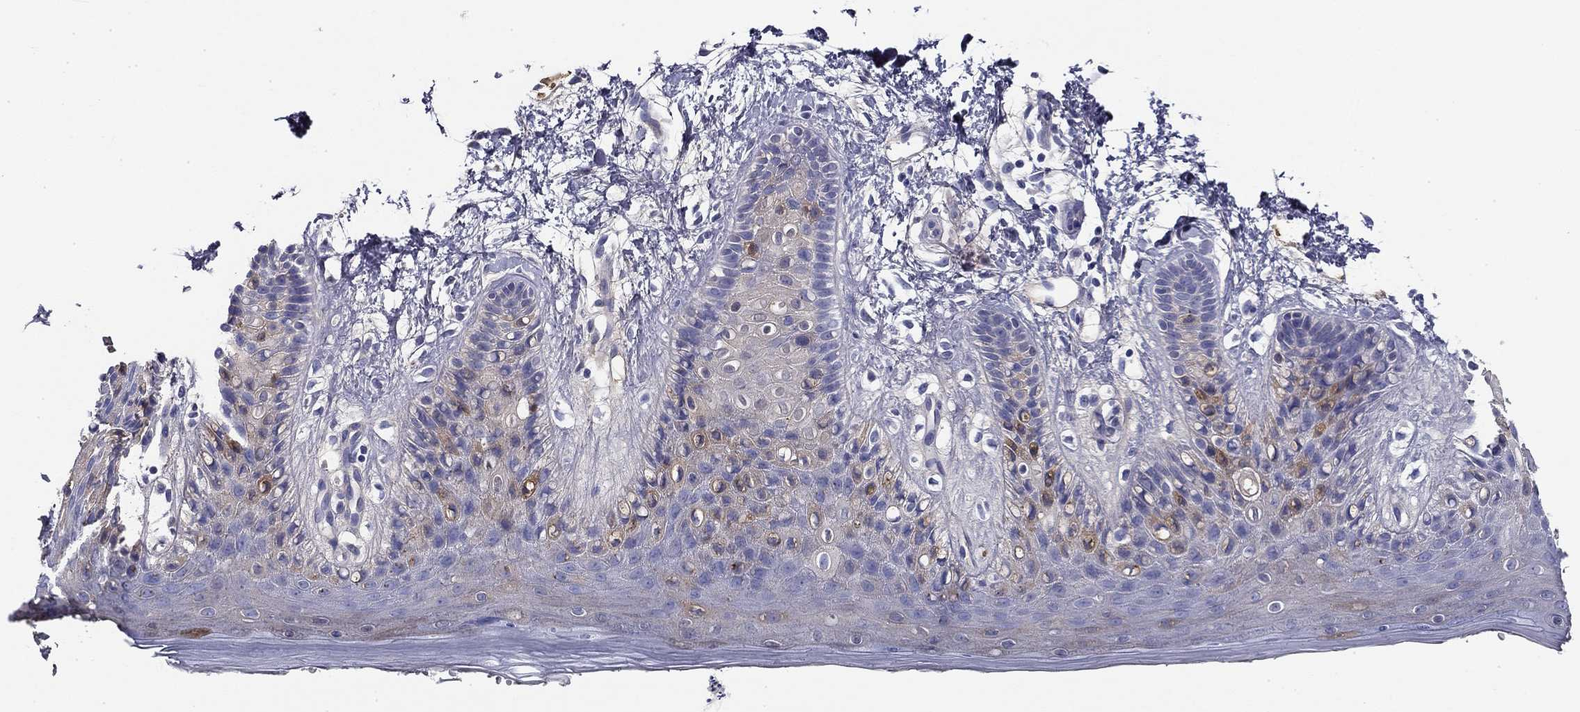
{"staining": {"intensity": "negative", "quantity": "none", "location": "none"}, "tissue": "skin", "cell_type": "Epidermal cells", "image_type": "normal", "snomed": [{"axis": "morphology", "description": "Normal tissue, NOS"}, {"axis": "topography", "description": "Anal"}], "caption": "DAB immunohistochemical staining of unremarkable skin demonstrates no significant expression in epidermal cells.", "gene": "CPLX4", "patient": {"sex": "male", "age": 36}}